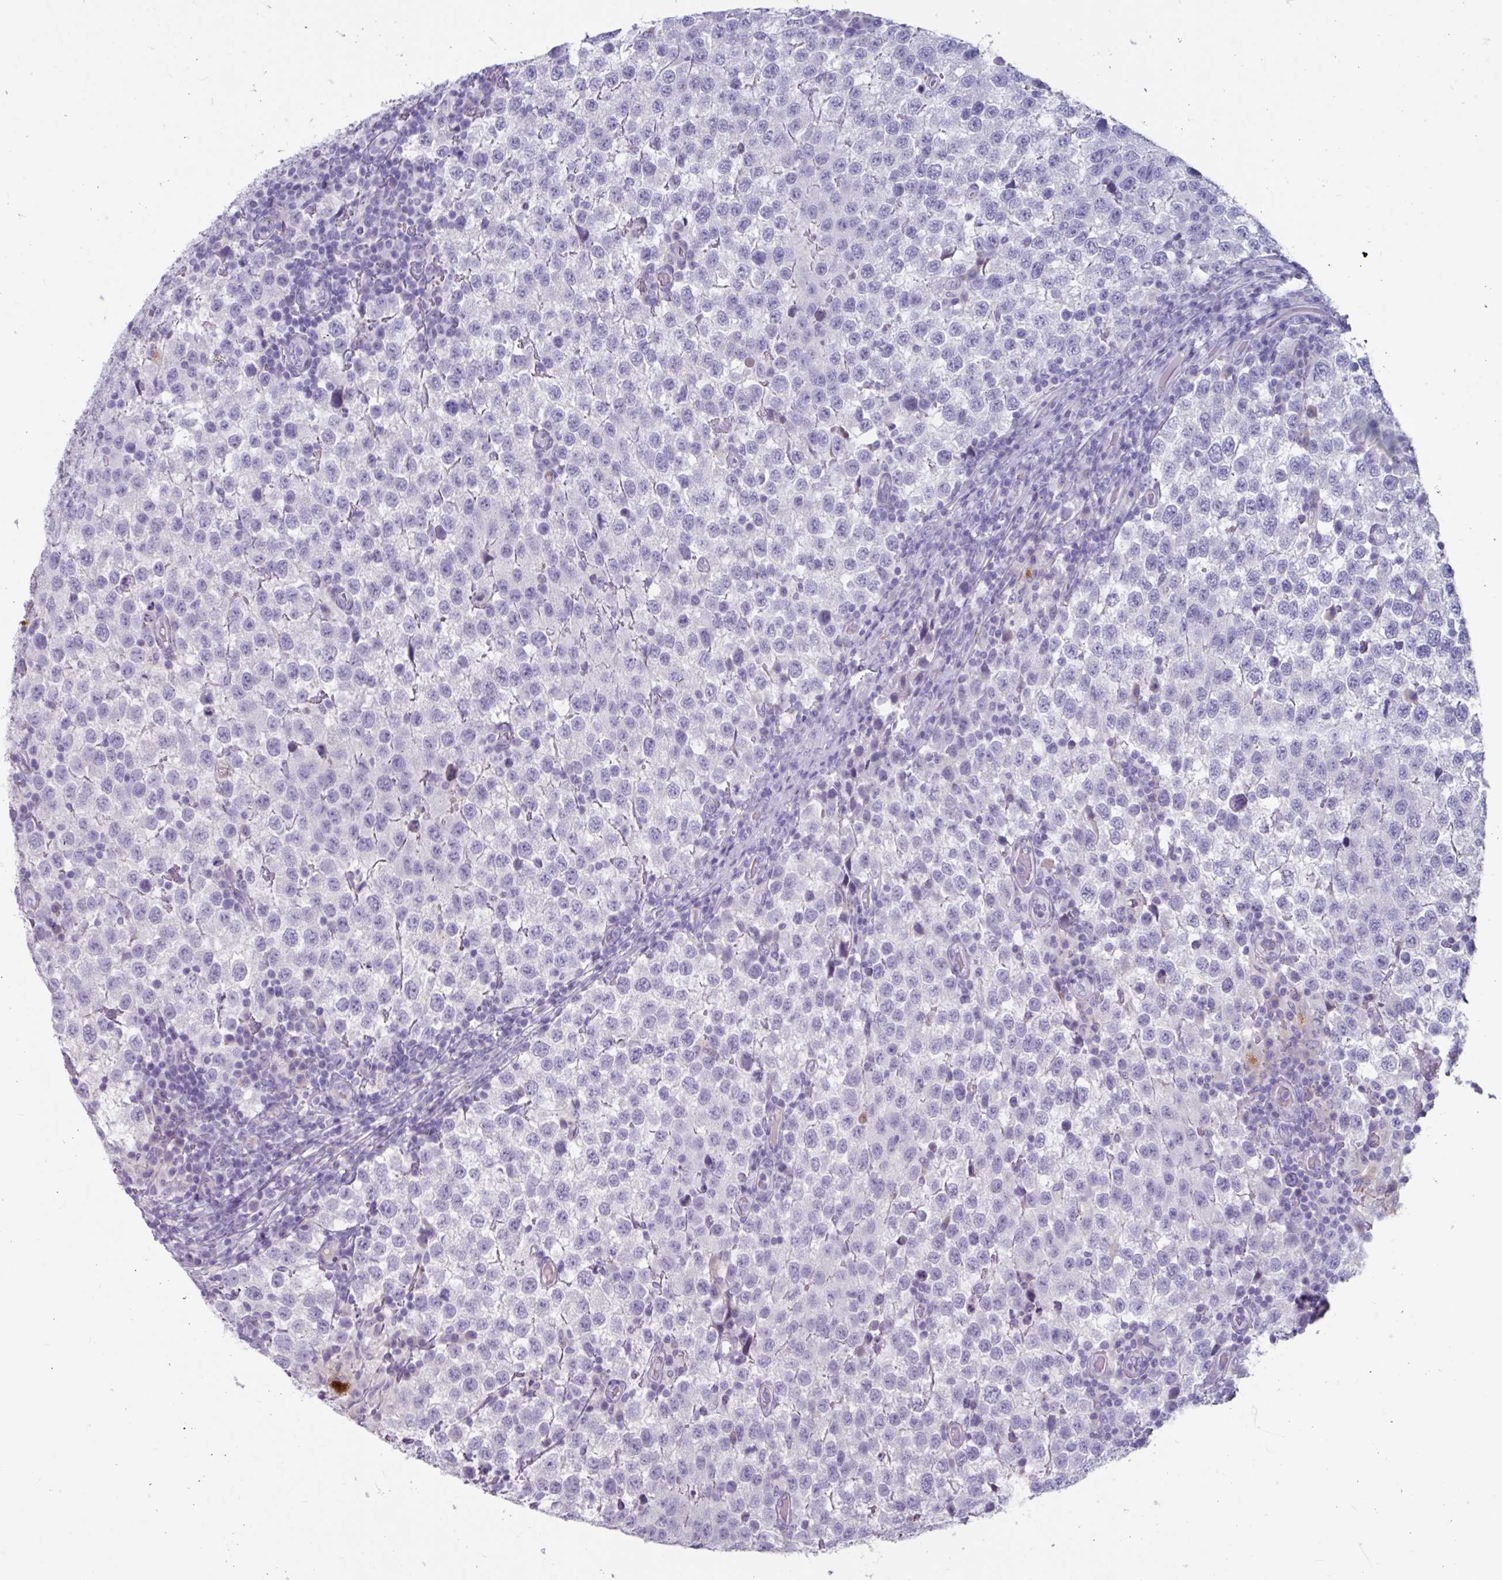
{"staining": {"intensity": "negative", "quantity": "none", "location": "none"}, "tissue": "testis cancer", "cell_type": "Tumor cells", "image_type": "cancer", "snomed": [{"axis": "morphology", "description": "Seminoma, NOS"}, {"axis": "topography", "description": "Testis"}], "caption": "Immunohistochemistry (IHC) of human testis cancer exhibits no expression in tumor cells.", "gene": "OR2T10", "patient": {"sex": "male", "age": 34}}